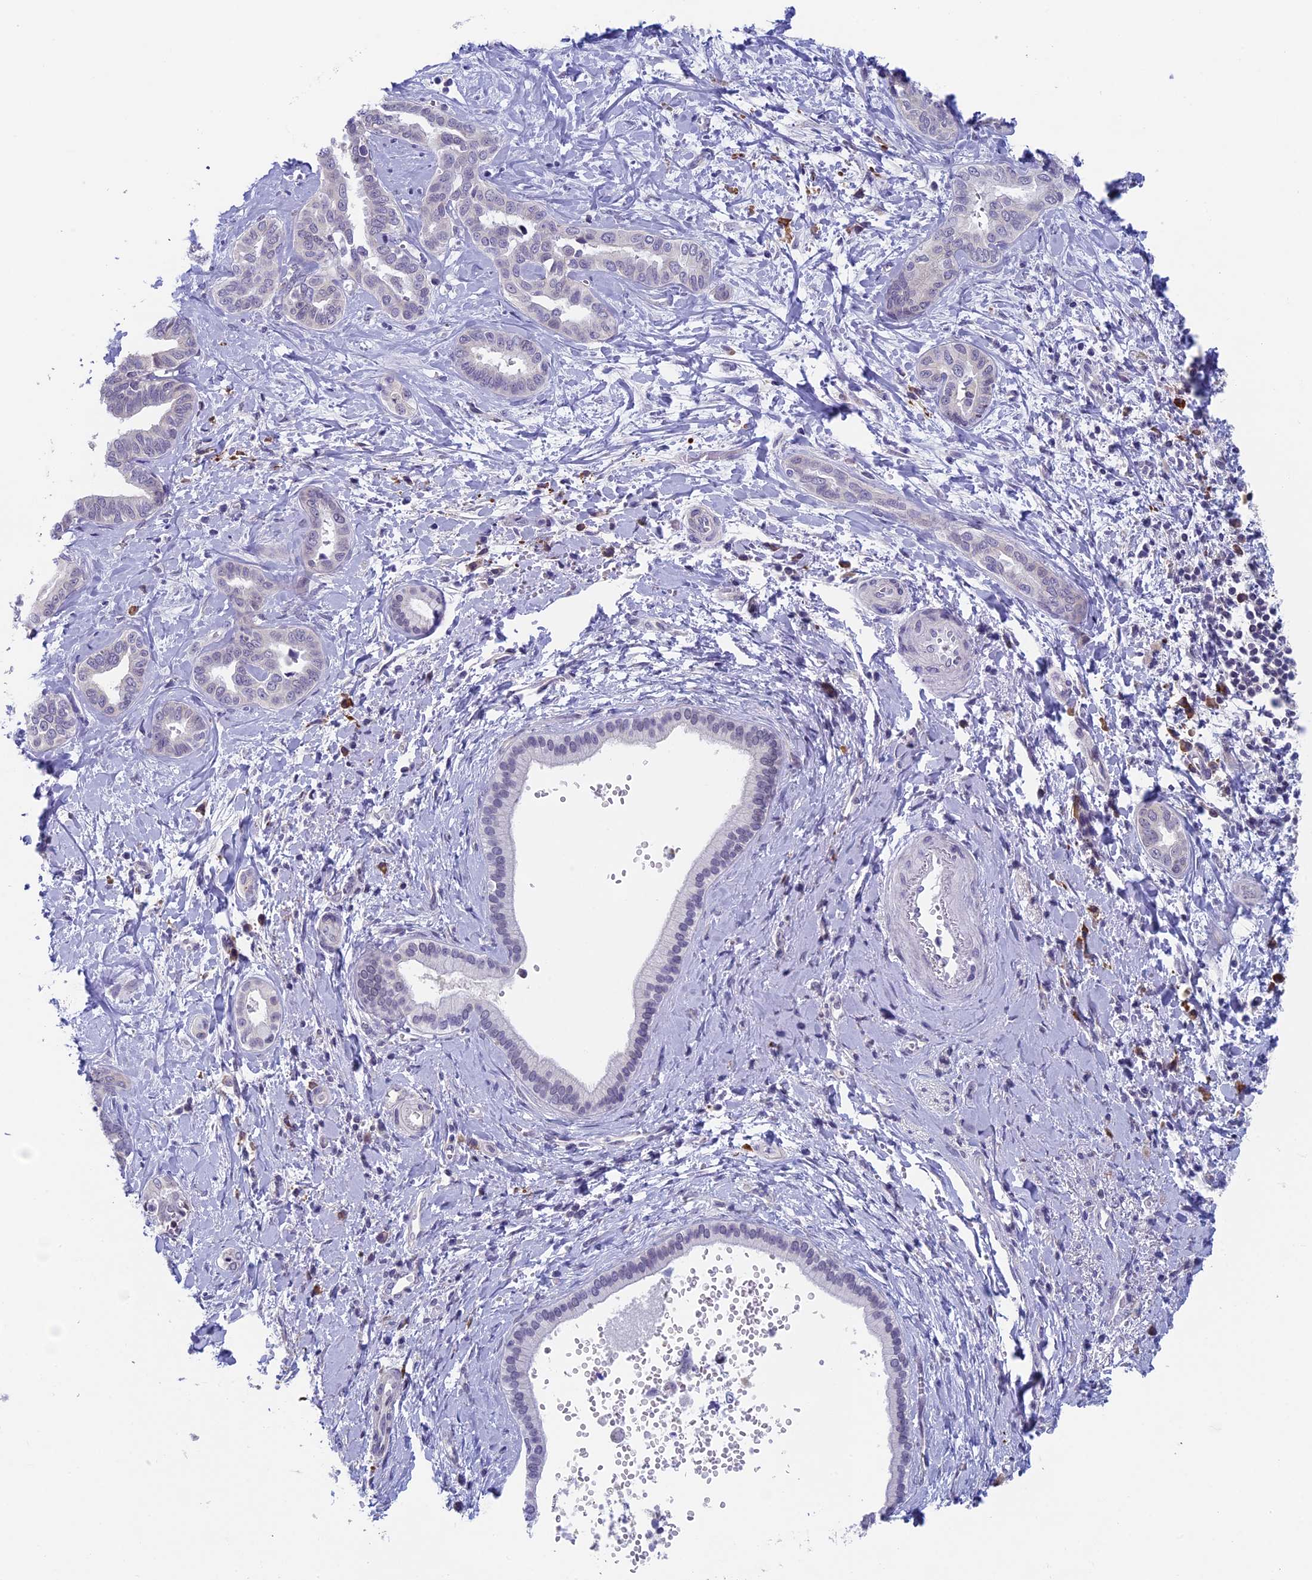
{"staining": {"intensity": "negative", "quantity": "none", "location": "none"}, "tissue": "liver cancer", "cell_type": "Tumor cells", "image_type": "cancer", "snomed": [{"axis": "morphology", "description": "Cholangiocarcinoma"}, {"axis": "topography", "description": "Liver"}], "caption": "High magnification brightfield microscopy of liver cancer (cholangiocarcinoma) stained with DAB (brown) and counterstained with hematoxylin (blue): tumor cells show no significant positivity.", "gene": "CNEP1R1", "patient": {"sex": "female", "age": 77}}